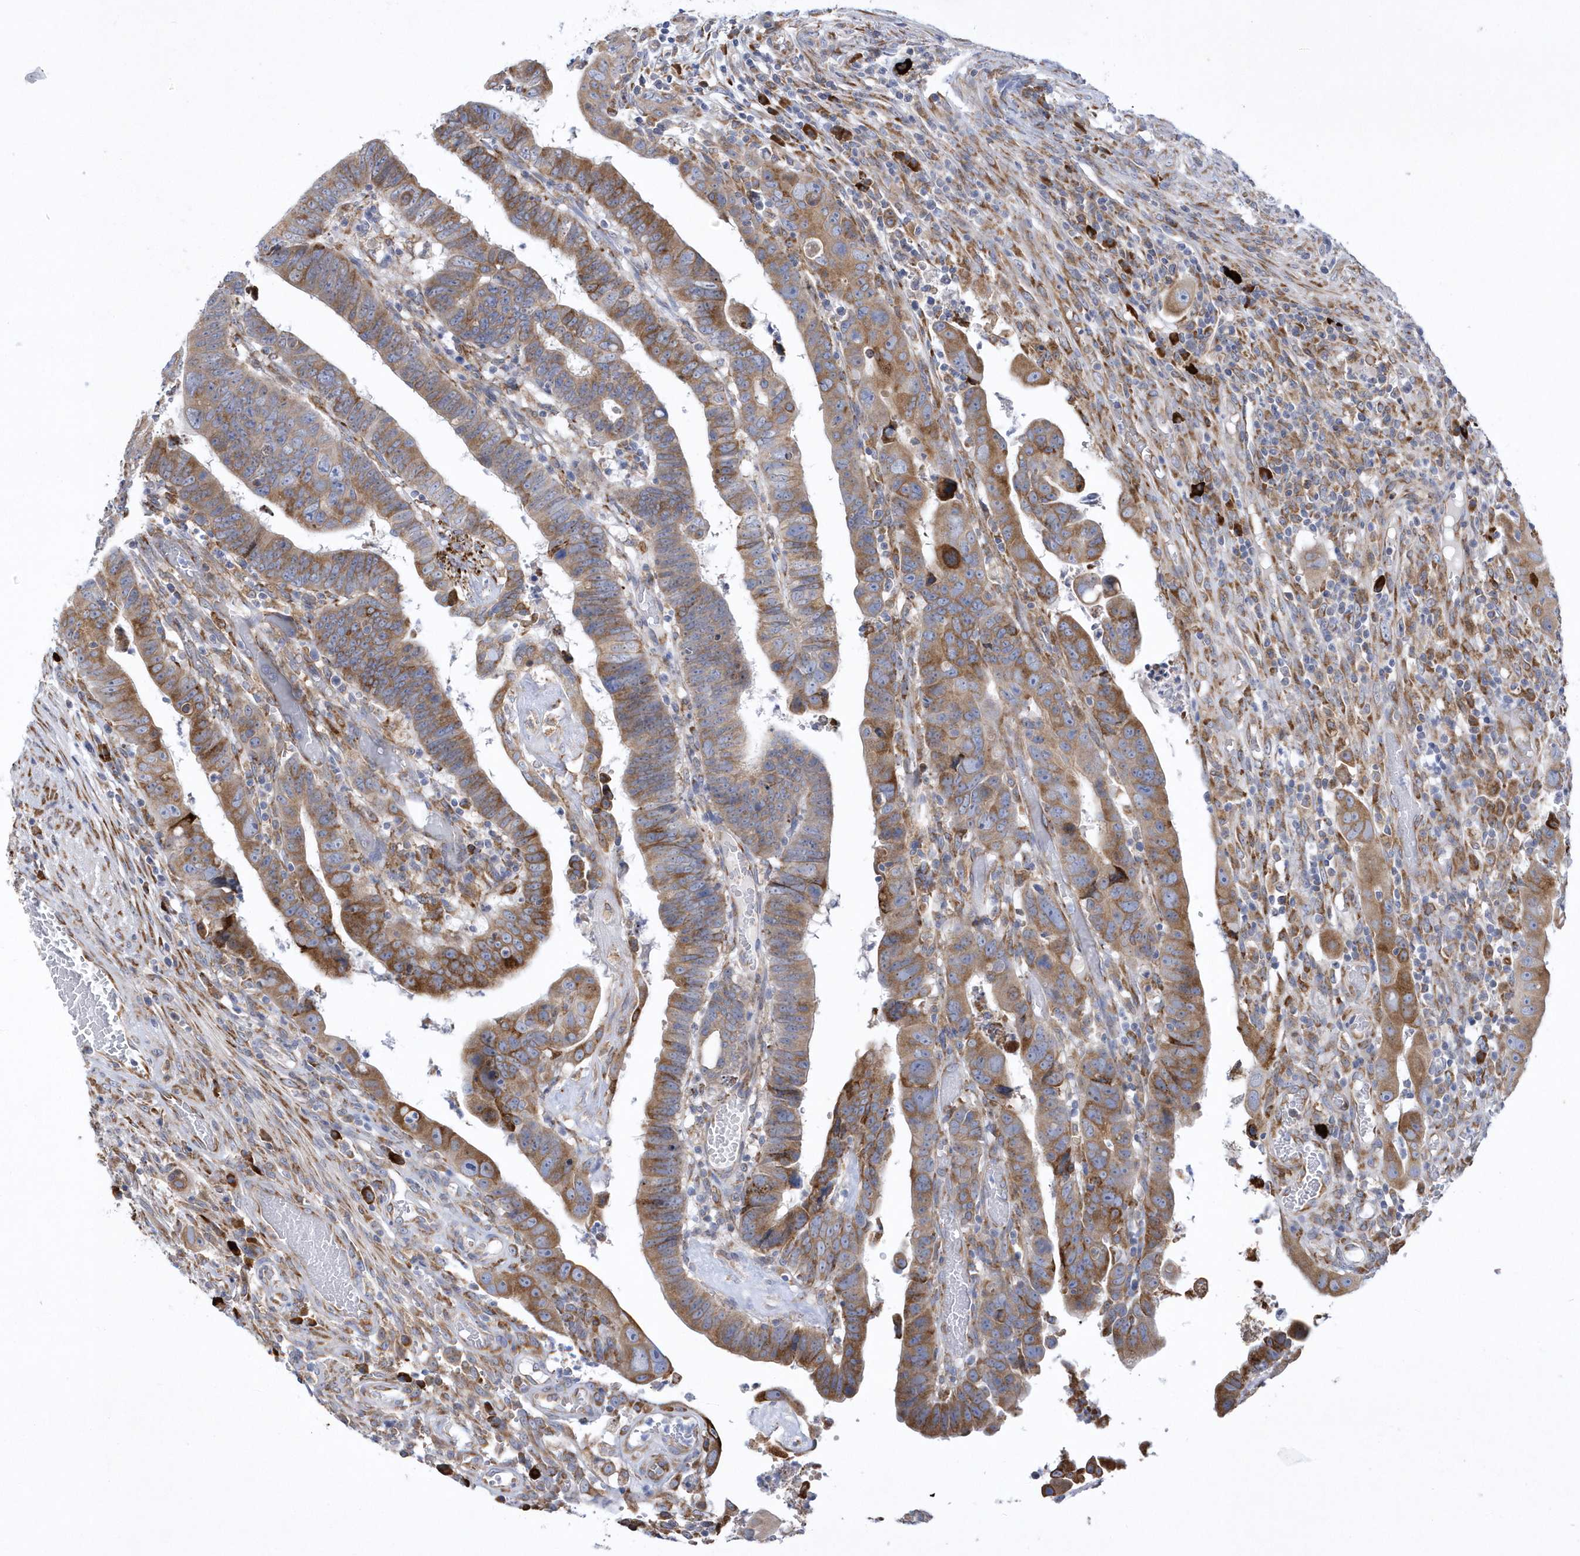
{"staining": {"intensity": "moderate", "quantity": ">75%", "location": "cytoplasmic/membranous"}, "tissue": "colorectal cancer", "cell_type": "Tumor cells", "image_type": "cancer", "snomed": [{"axis": "morphology", "description": "Normal tissue, NOS"}, {"axis": "morphology", "description": "Adenocarcinoma, NOS"}, {"axis": "topography", "description": "Rectum"}], "caption": "Colorectal cancer (adenocarcinoma) was stained to show a protein in brown. There is medium levels of moderate cytoplasmic/membranous positivity in about >75% of tumor cells. The staining was performed using DAB (3,3'-diaminobenzidine) to visualize the protein expression in brown, while the nuclei were stained in blue with hematoxylin (Magnification: 20x).", "gene": "MED31", "patient": {"sex": "female", "age": 65}}